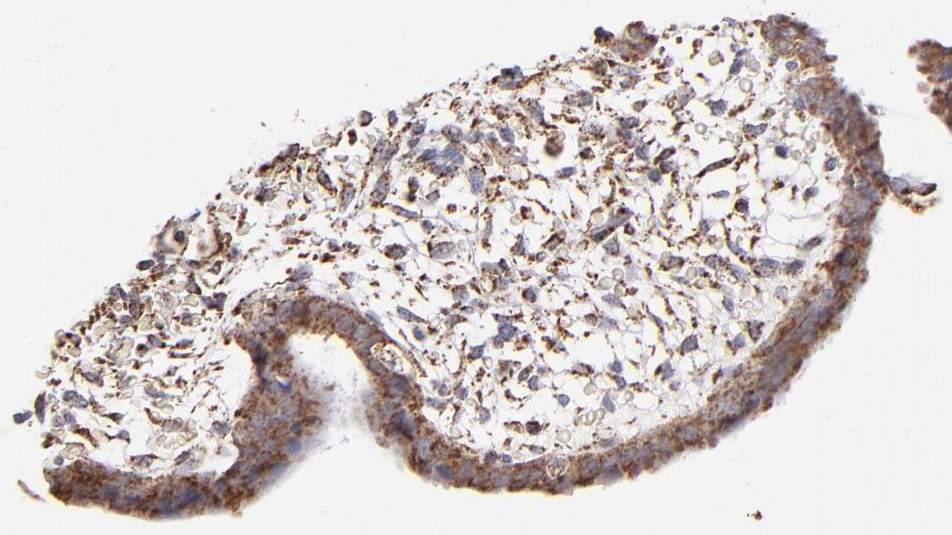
{"staining": {"intensity": "moderate", "quantity": "25%-75%", "location": "cytoplasmic/membranous"}, "tissue": "endometrium", "cell_type": "Cells in endometrial stroma", "image_type": "normal", "snomed": [{"axis": "morphology", "description": "Normal tissue, NOS"}, {"axis": "topography", "description": "Endometrium"}], "caption": "An immunohistochemistry histopathology image of benign tissue is shown. Protein staining in brown shows moderate cytoplasmic/membranous positivity in endometrium within cells in endometrial stroma.", "gene": "DLST", "patient": {"sex": "female", "age": 42}}